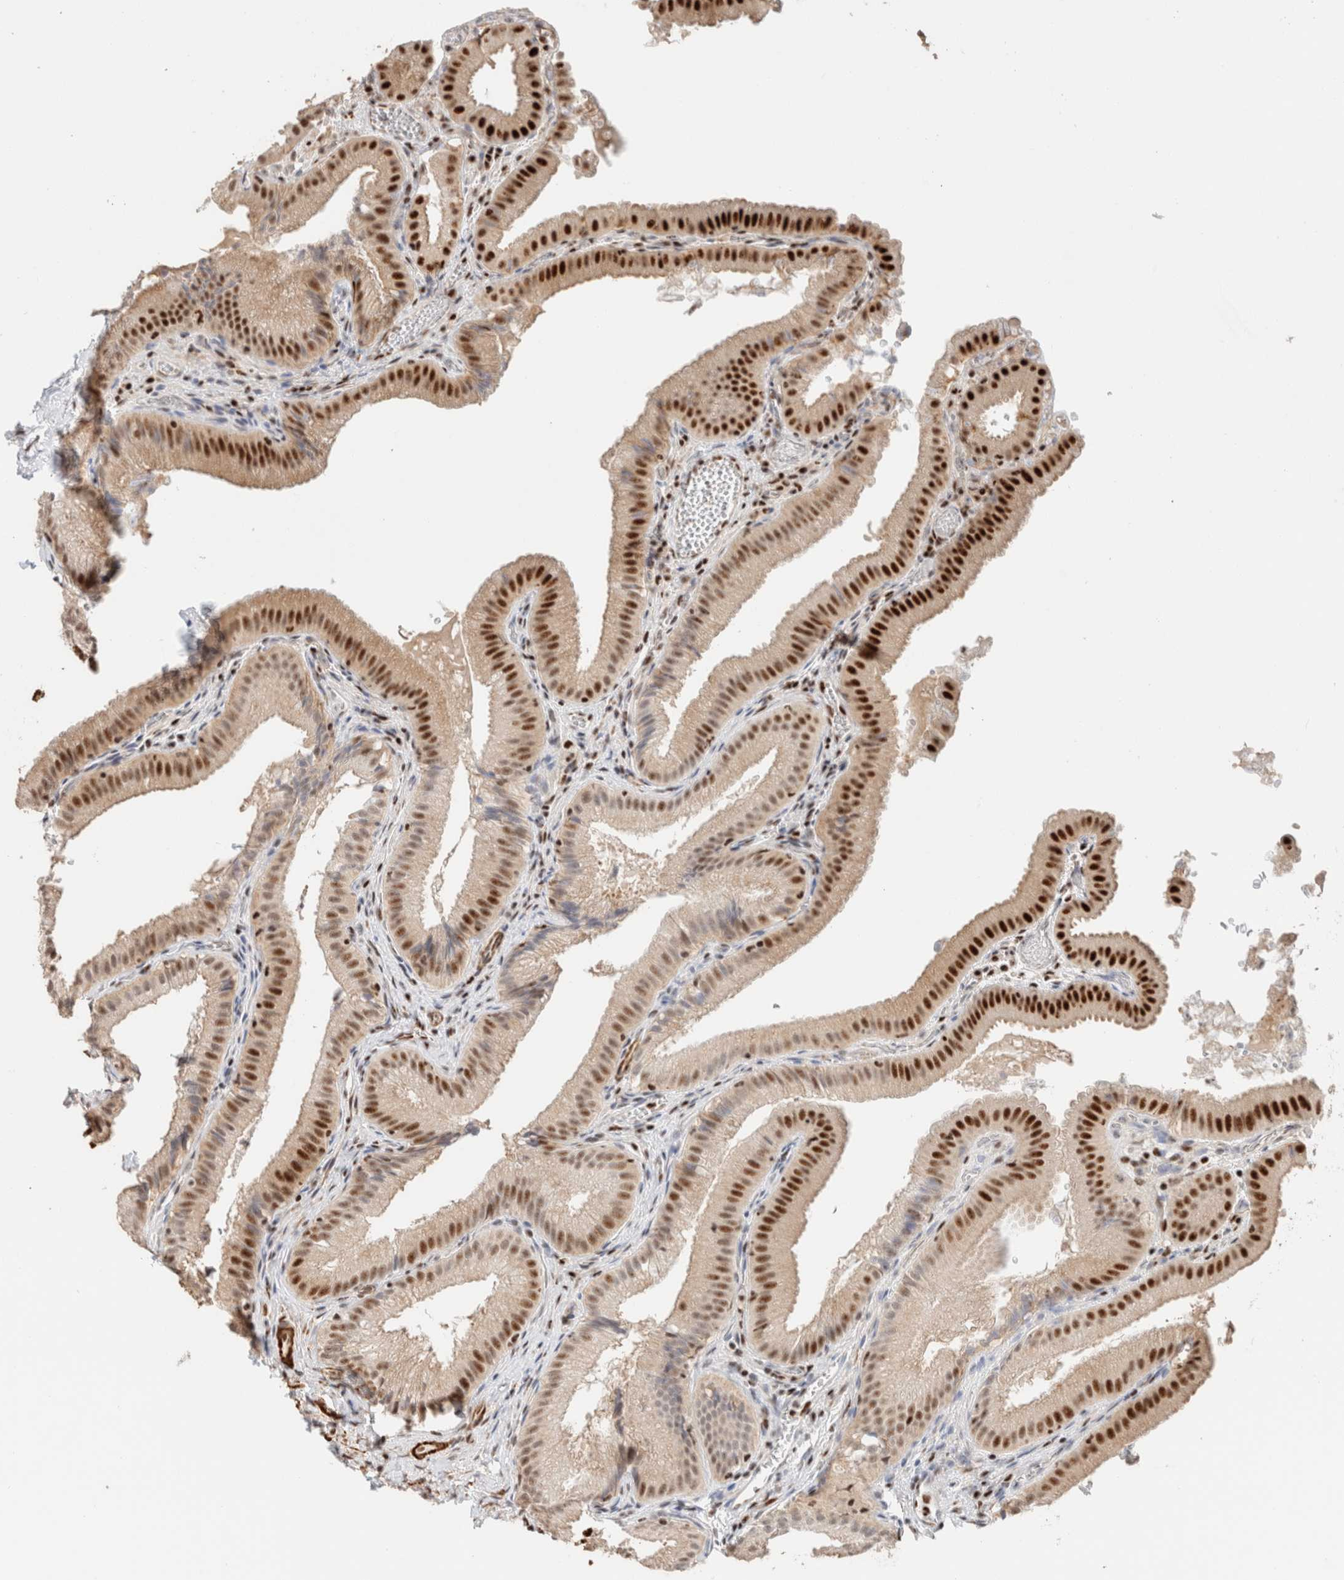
{"staining": {"intensity": "strong", "quantity": ">75%", "location": "nuclear"}, "tissue": "gallbladder", "cell_type": "Glandular cells", "image_type": "normal", "snomed": [{"axis": "morphology", "description": "Normal tissue, NOS"}, {"axis": "topography", "description": "Gallbladder"}], "caption": "Human gallbladder stained with a brown dye shows strong nuclear positive expression in approximately >75% of glandular cells.", "gene": "ID3", "patient": {"sex": "female", "age": 30}}